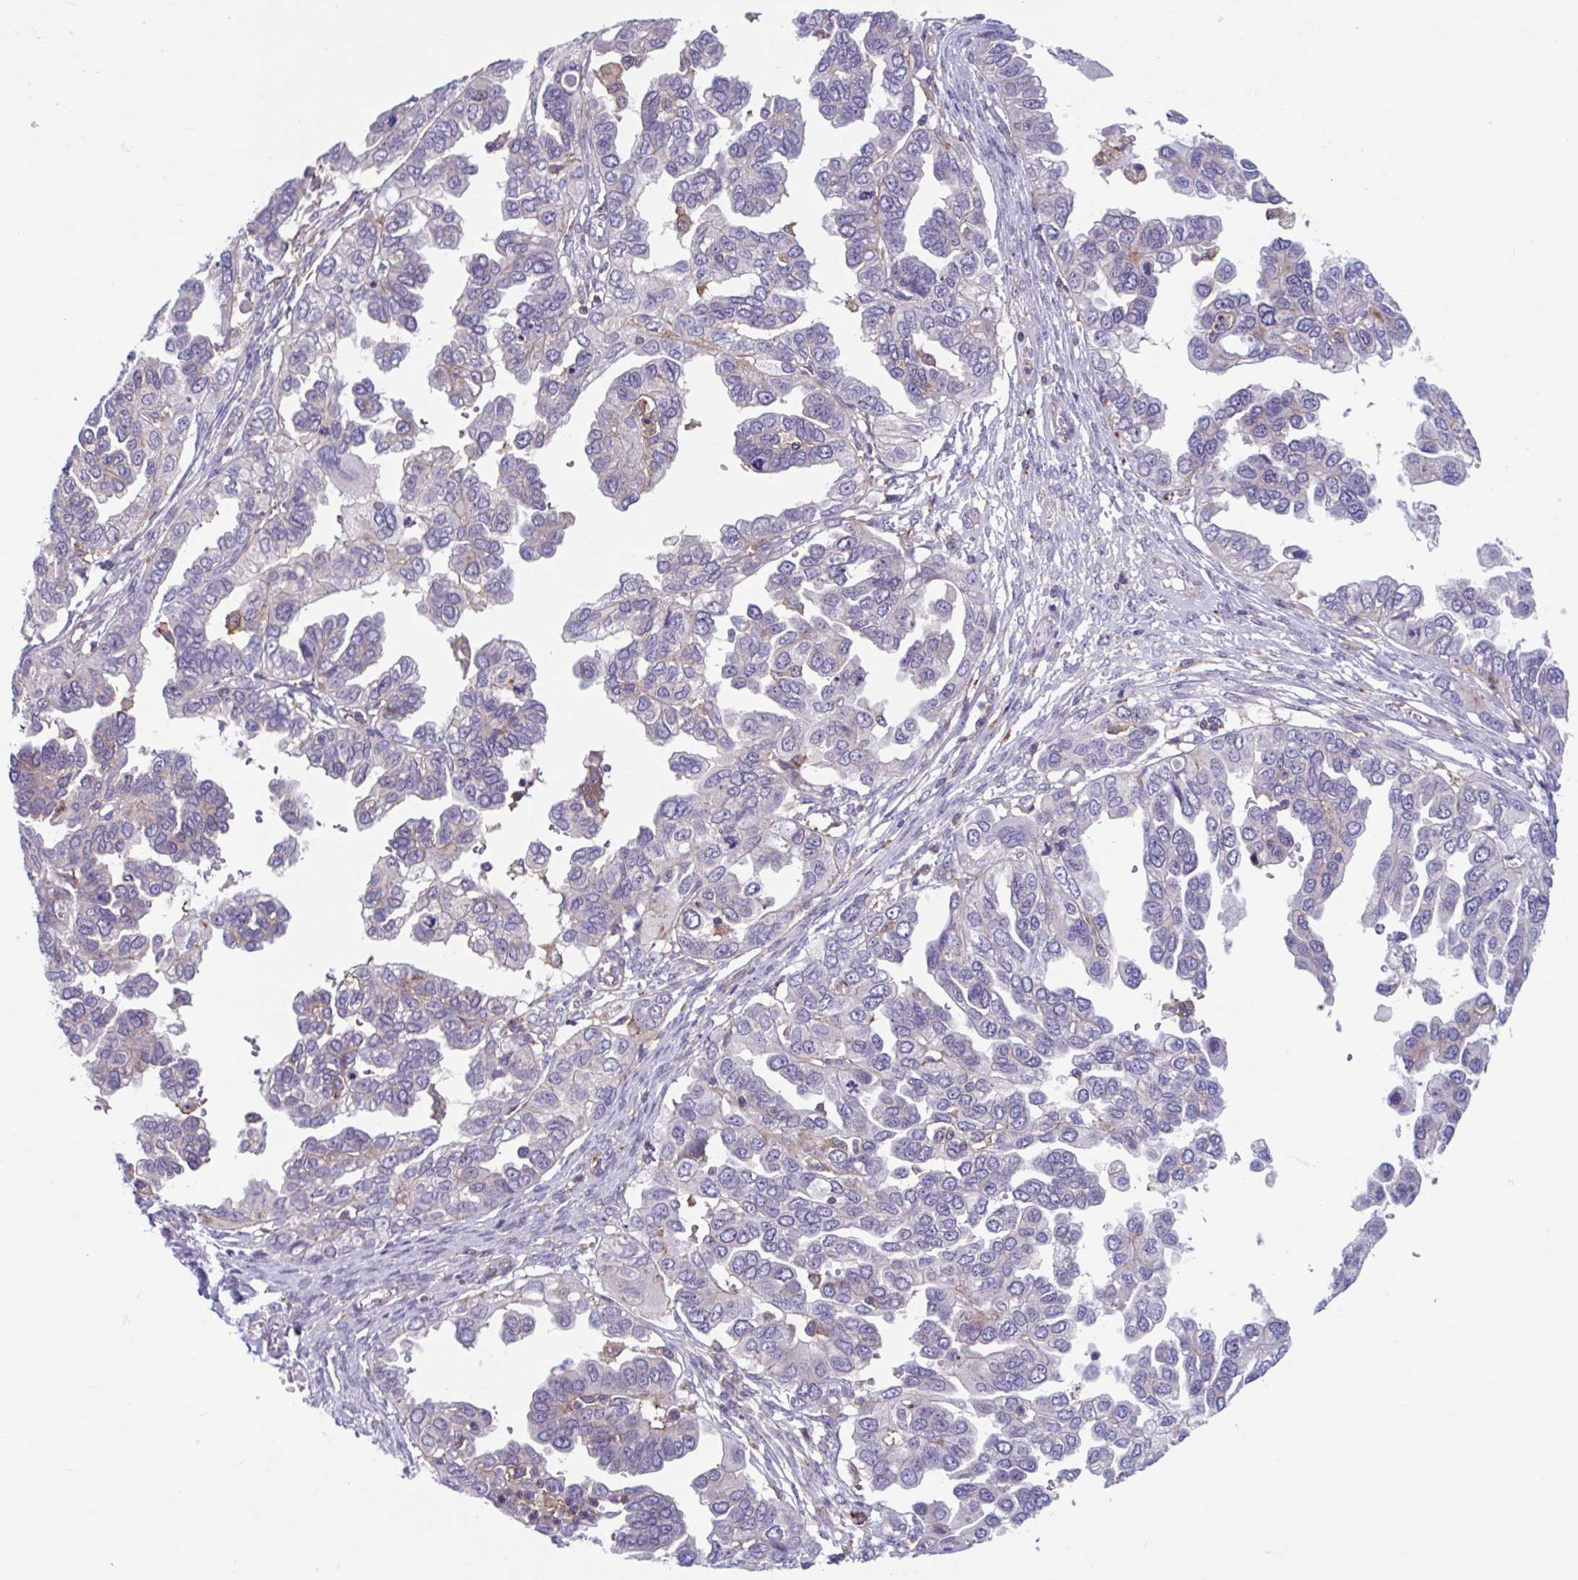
{"staining": {"intensity": "moderate", "quantity": "<25%", "location": "cytoplasmic/membranous"}, "tissue": "ovarian cancer", "cell_type": "Tumor cells", "image_type": "cancer", "snomed": [{"axis": "morphology", "description": "Cystadenocarcinoma, serous, NOS"}, {"axis": "topography", "description": "Ovary"}], "caption": "A photomicrograph of human ovarian cancer stained for a protein reveals moderate cytoplasmic/membranous brown staining in tumor cells. The protein of interest is shown in brown color, while the nuclei are stained blue.", "gene": "ADAT3", "patient": {"sex": "female", "age": 53}}